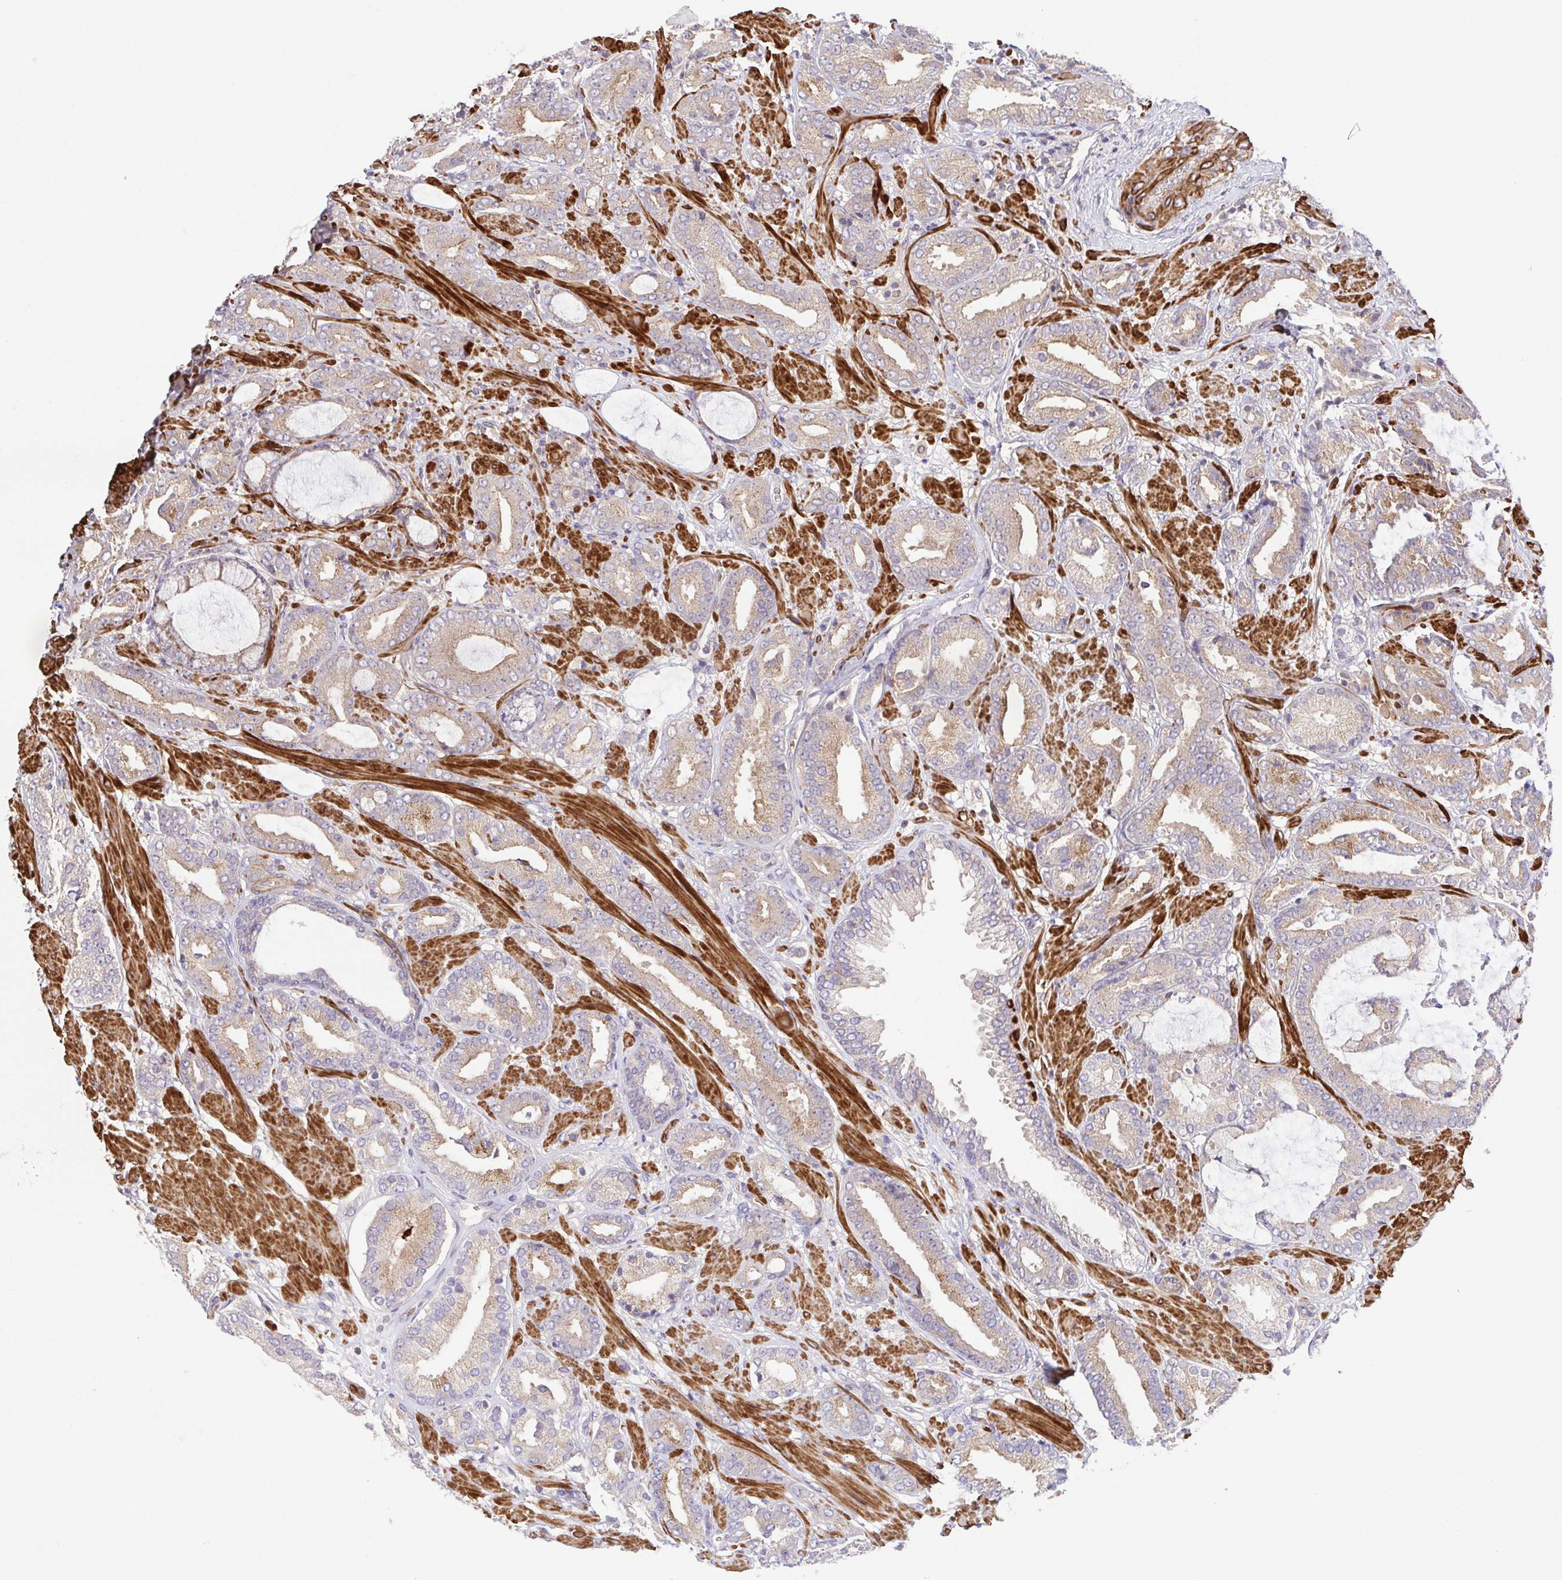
{"staining": {"intensity": "weak", "quantity": "25%-75%", "location": "cytoplasmic/membranous"}, "tissue": "prostate cancer", "cell_type": "Tumor cells", "image_type": "cancer", "snomed": [{"axis": "morphology", "description": "Adenocarcinoma, High grade"}, {"axis": "topography", "description": "Prostate"}], "caption": "High-magnification brightfield microscopy of adenocarcinoma (high-grade) (prostate) stained with DAB (brown) and counterstained with hematoxylin (blue). tumor cells exhibit weak cytoplasmic/membranous positivity is appreciated in about25%-75% of cells.", "gene": "IDE", "patient": {"sex": "male", "age": 56}}